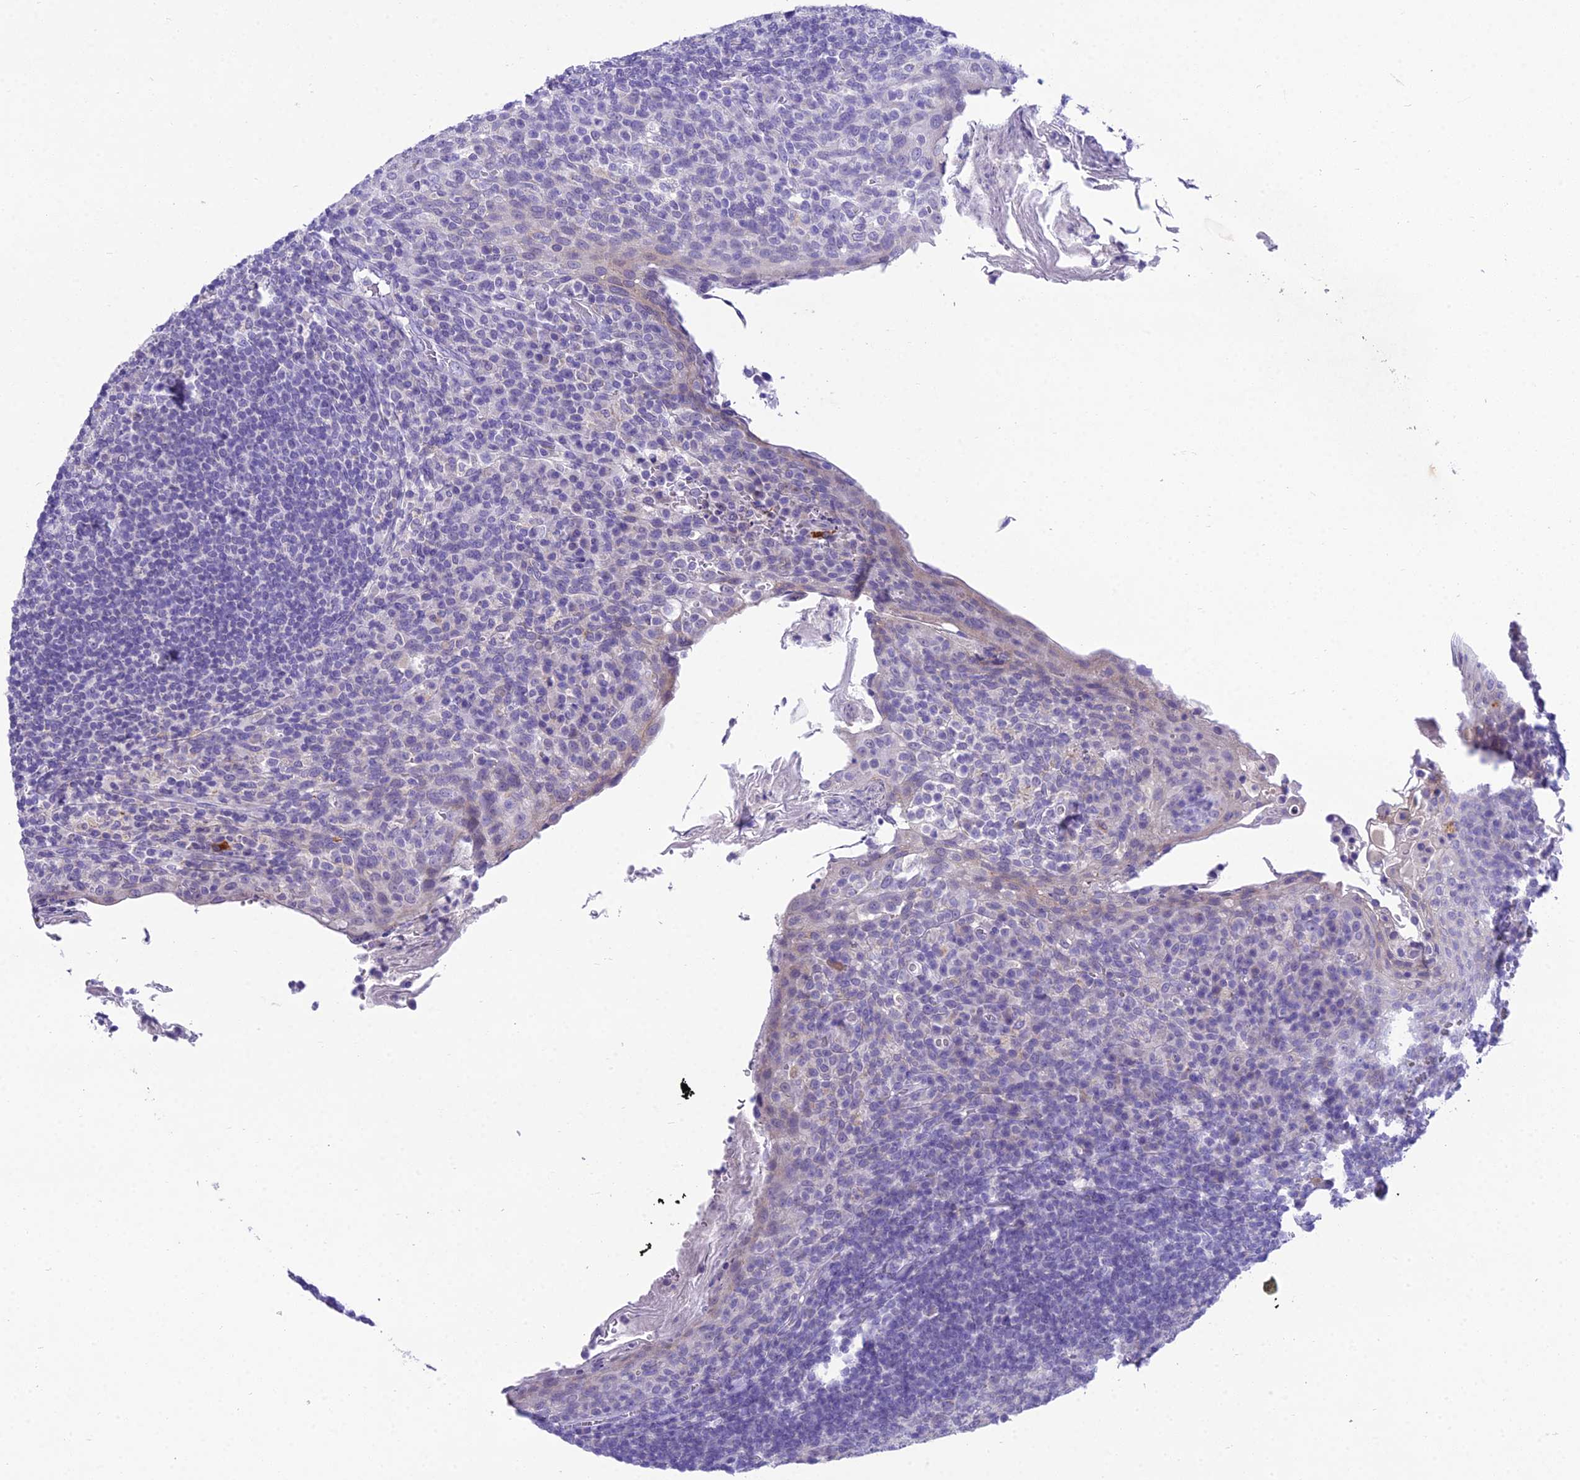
{"staining": {"intensity": "negative", "quantity": "none", "location": "none"}, "tissue": "tonsil", "cell_type": "Germinal center cells", "image_type": "normal", "snomed": [{"axis": "morphology", "description": "Normal tissue, NOS"}, {"axis": "topography", "description": "Tonsil"}], "caption": "This is a micrograph of IHC staining of benign tonsil, which shows no staining in germinal center cells.", "gene": "MIIP", "patient": {"sex": "female", "age": 10}}